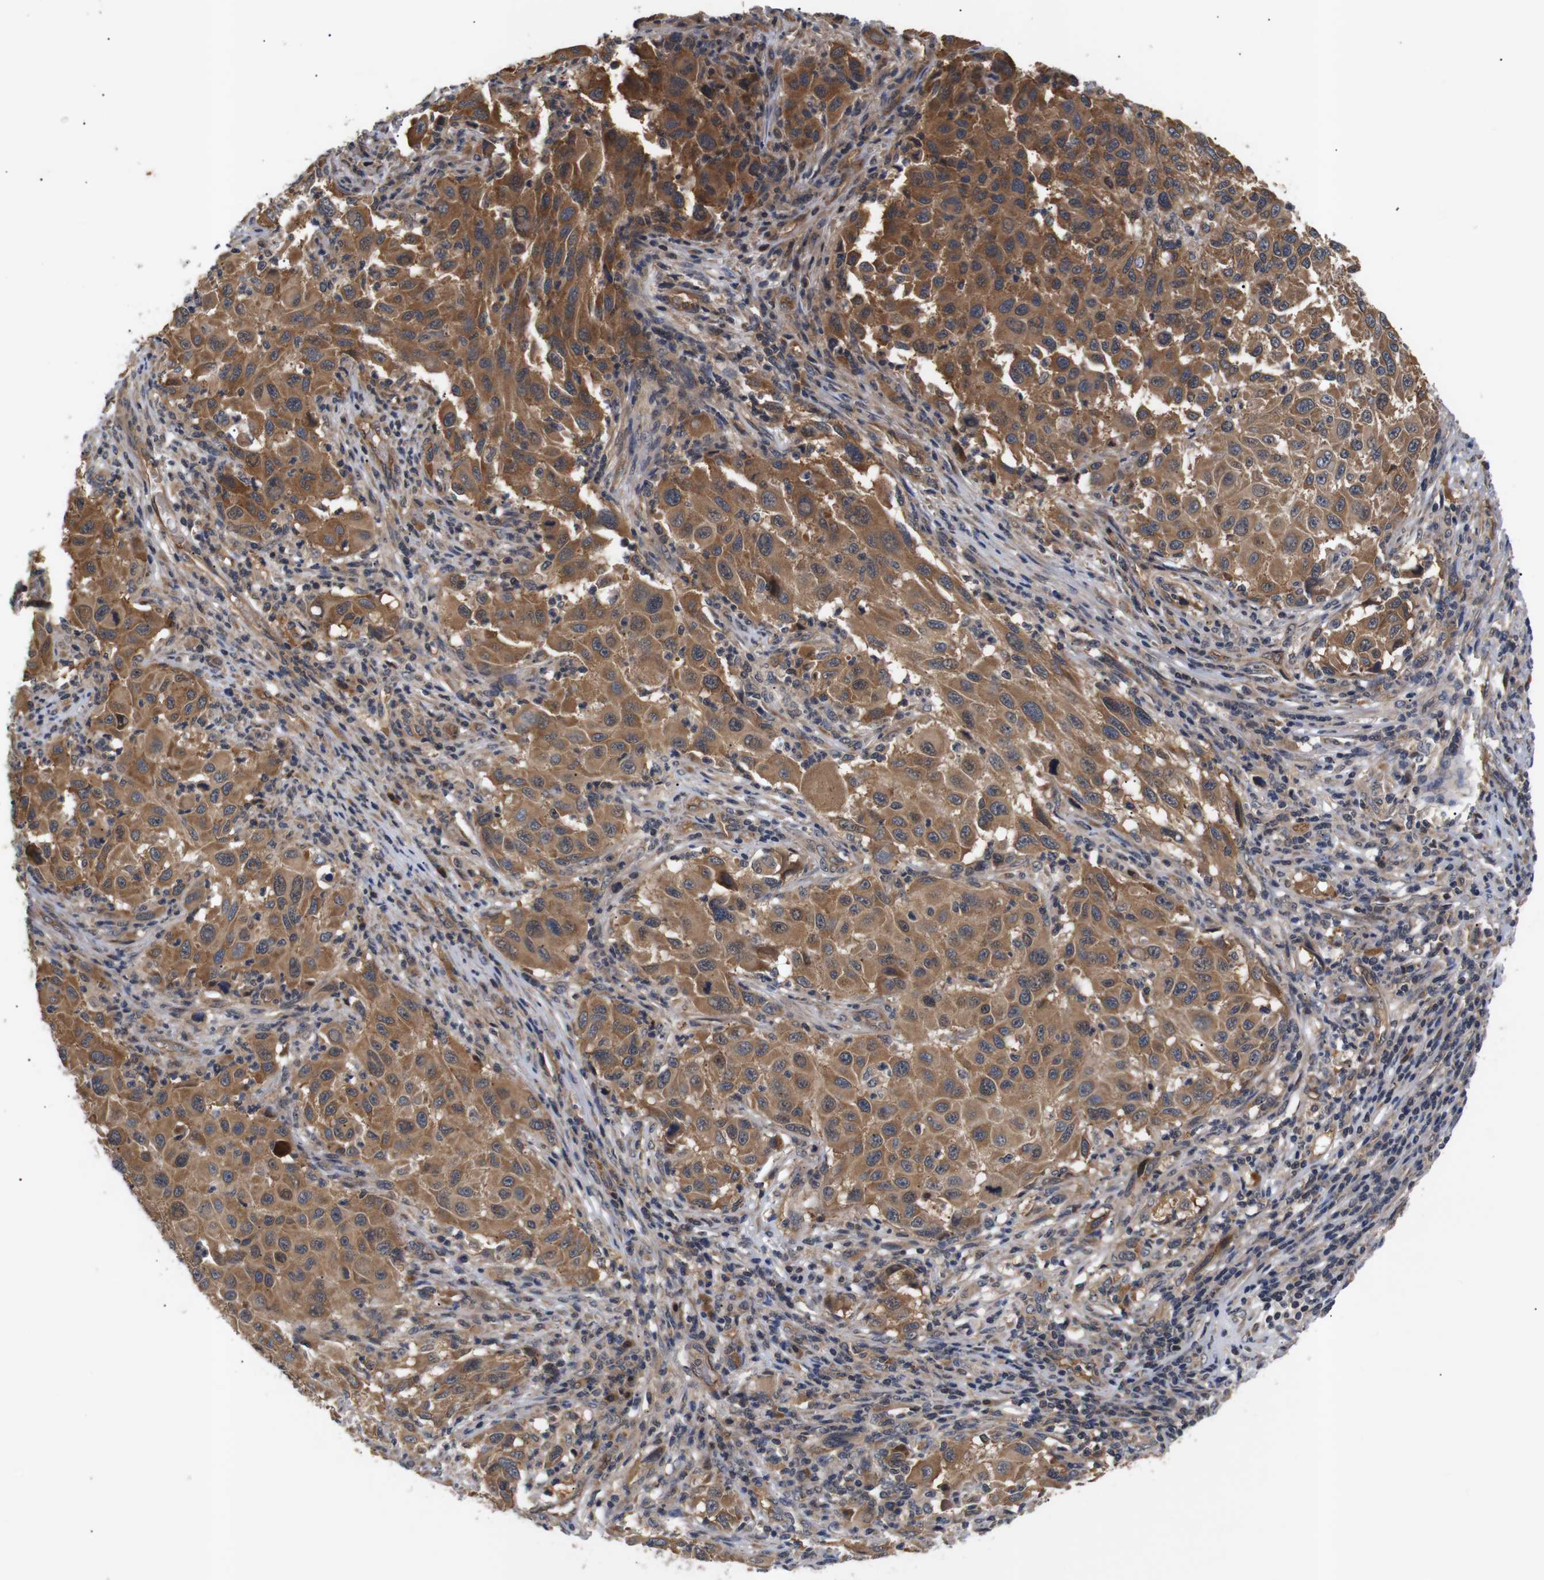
{"staining": {"intensity": "moderate", "quantity": ">75%", "location": "cytoplasmic/membranous"}, "tissue": "melanoma", "cell_type": "Tumor cells", "image_type": "cancer", "snomed": [{"axis": "morphology", "description": "Malignant melanoma, Metastatic site"}, {"axis": "topography", "description": "Lymph node"}], "caption": "Malignant melanoma (metastatic site) stained with a brown dye shows moderate cytoplasmic/membranous positive staining in approximately >75% of tumor cells.", "gene": "RIPK1", "patient": {"sex": "male", "age": 61}}